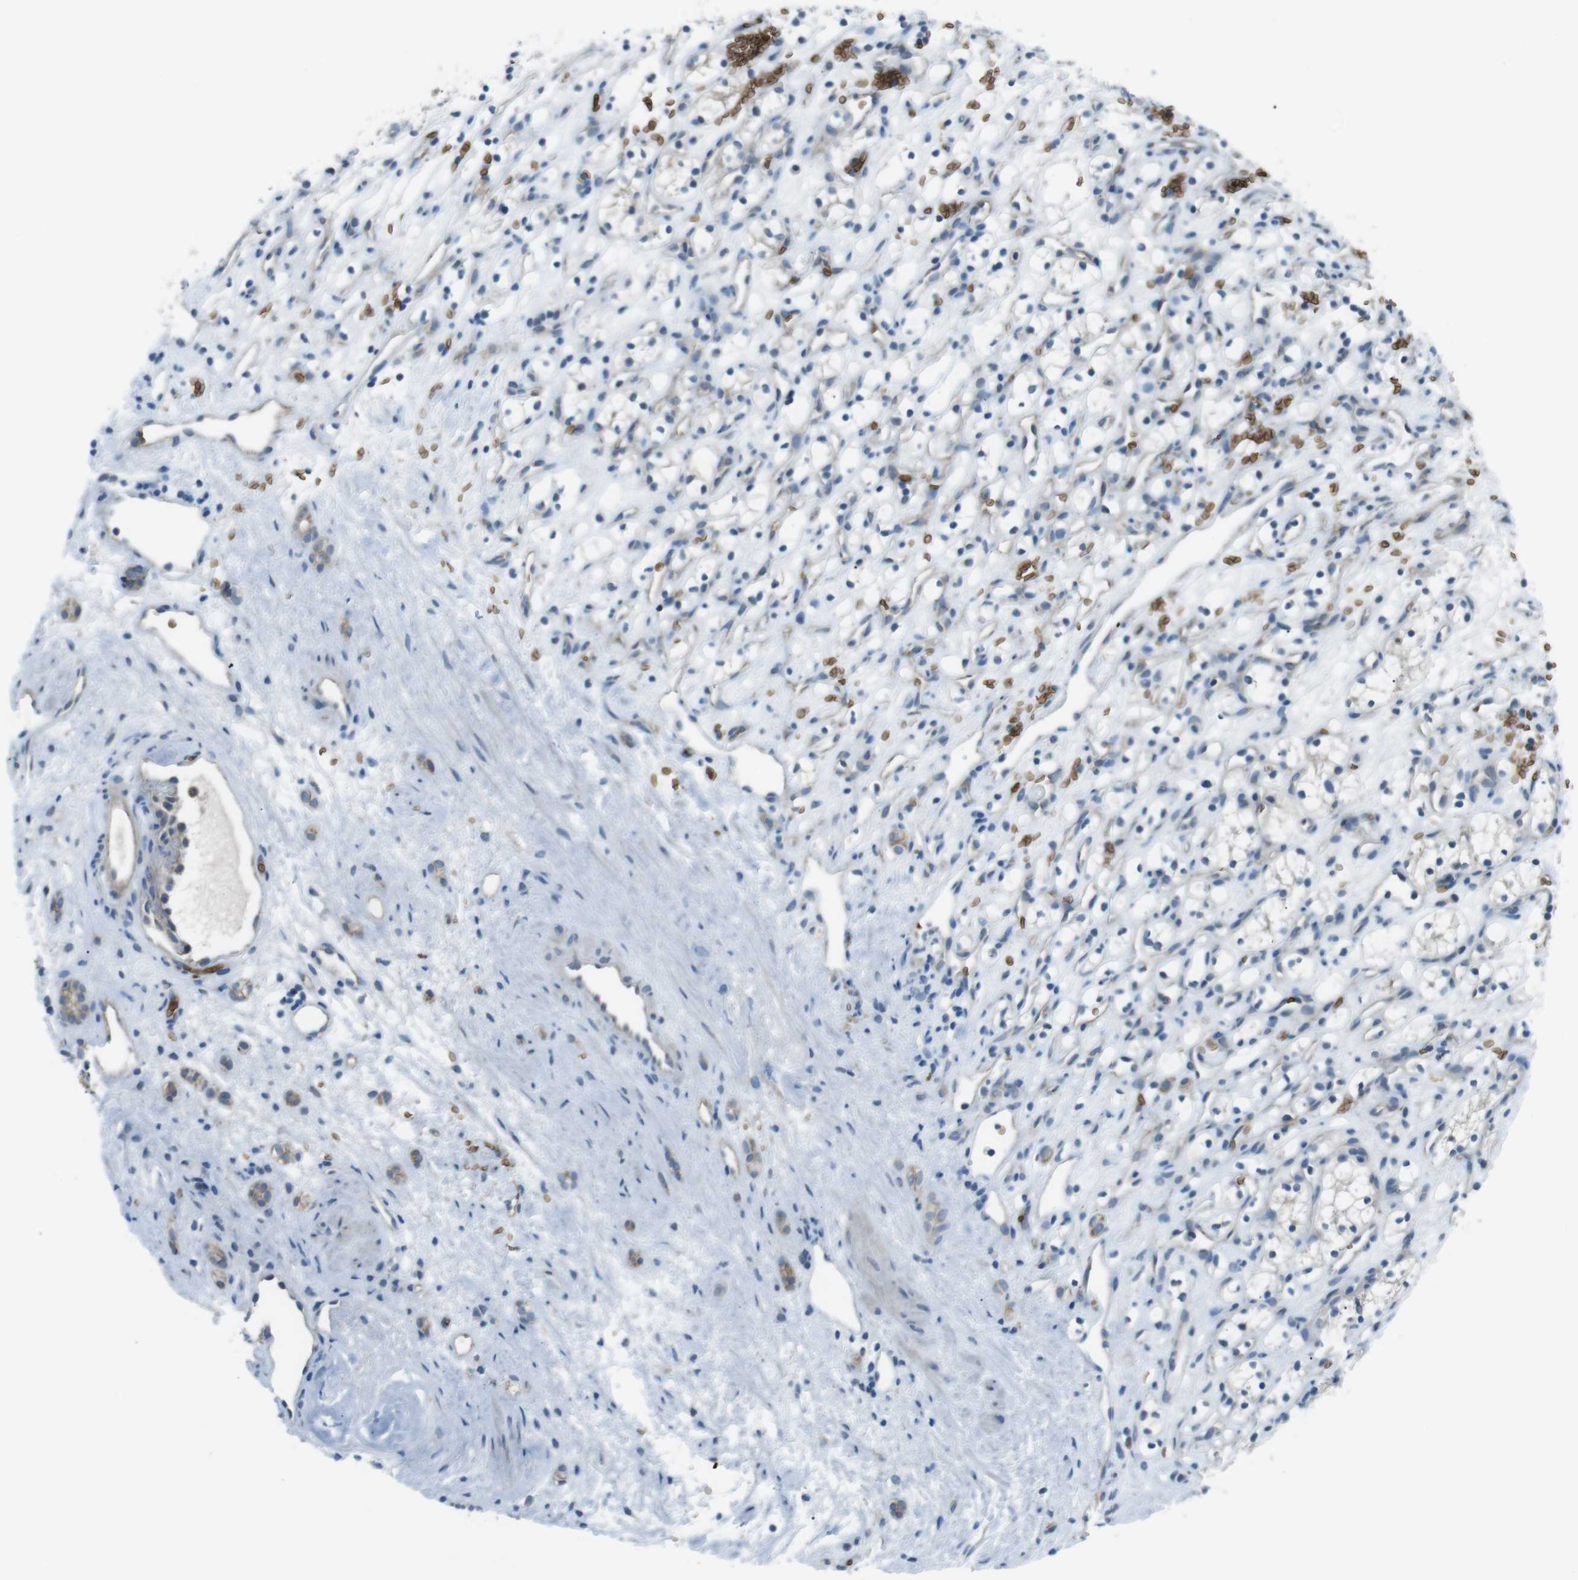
{"staining": {"intensity": "negative", "quantity": "none", "location": "none"}, "tissue": "renal cancer", "cell_type": "Tumor cells", "image_type": "cancer", "snomed": [{"axis": "morphology", "description": "Adenocarcinoma, NOS"}, {"axis": "topography", "description": "Kidney"}], "caption": "This is an IHC photomicrograph of renal adenocarcinoma. There is no positivity in tumor cells.", "gene": "SPTA1", "patient": {"sex": "female", "age": 60}}